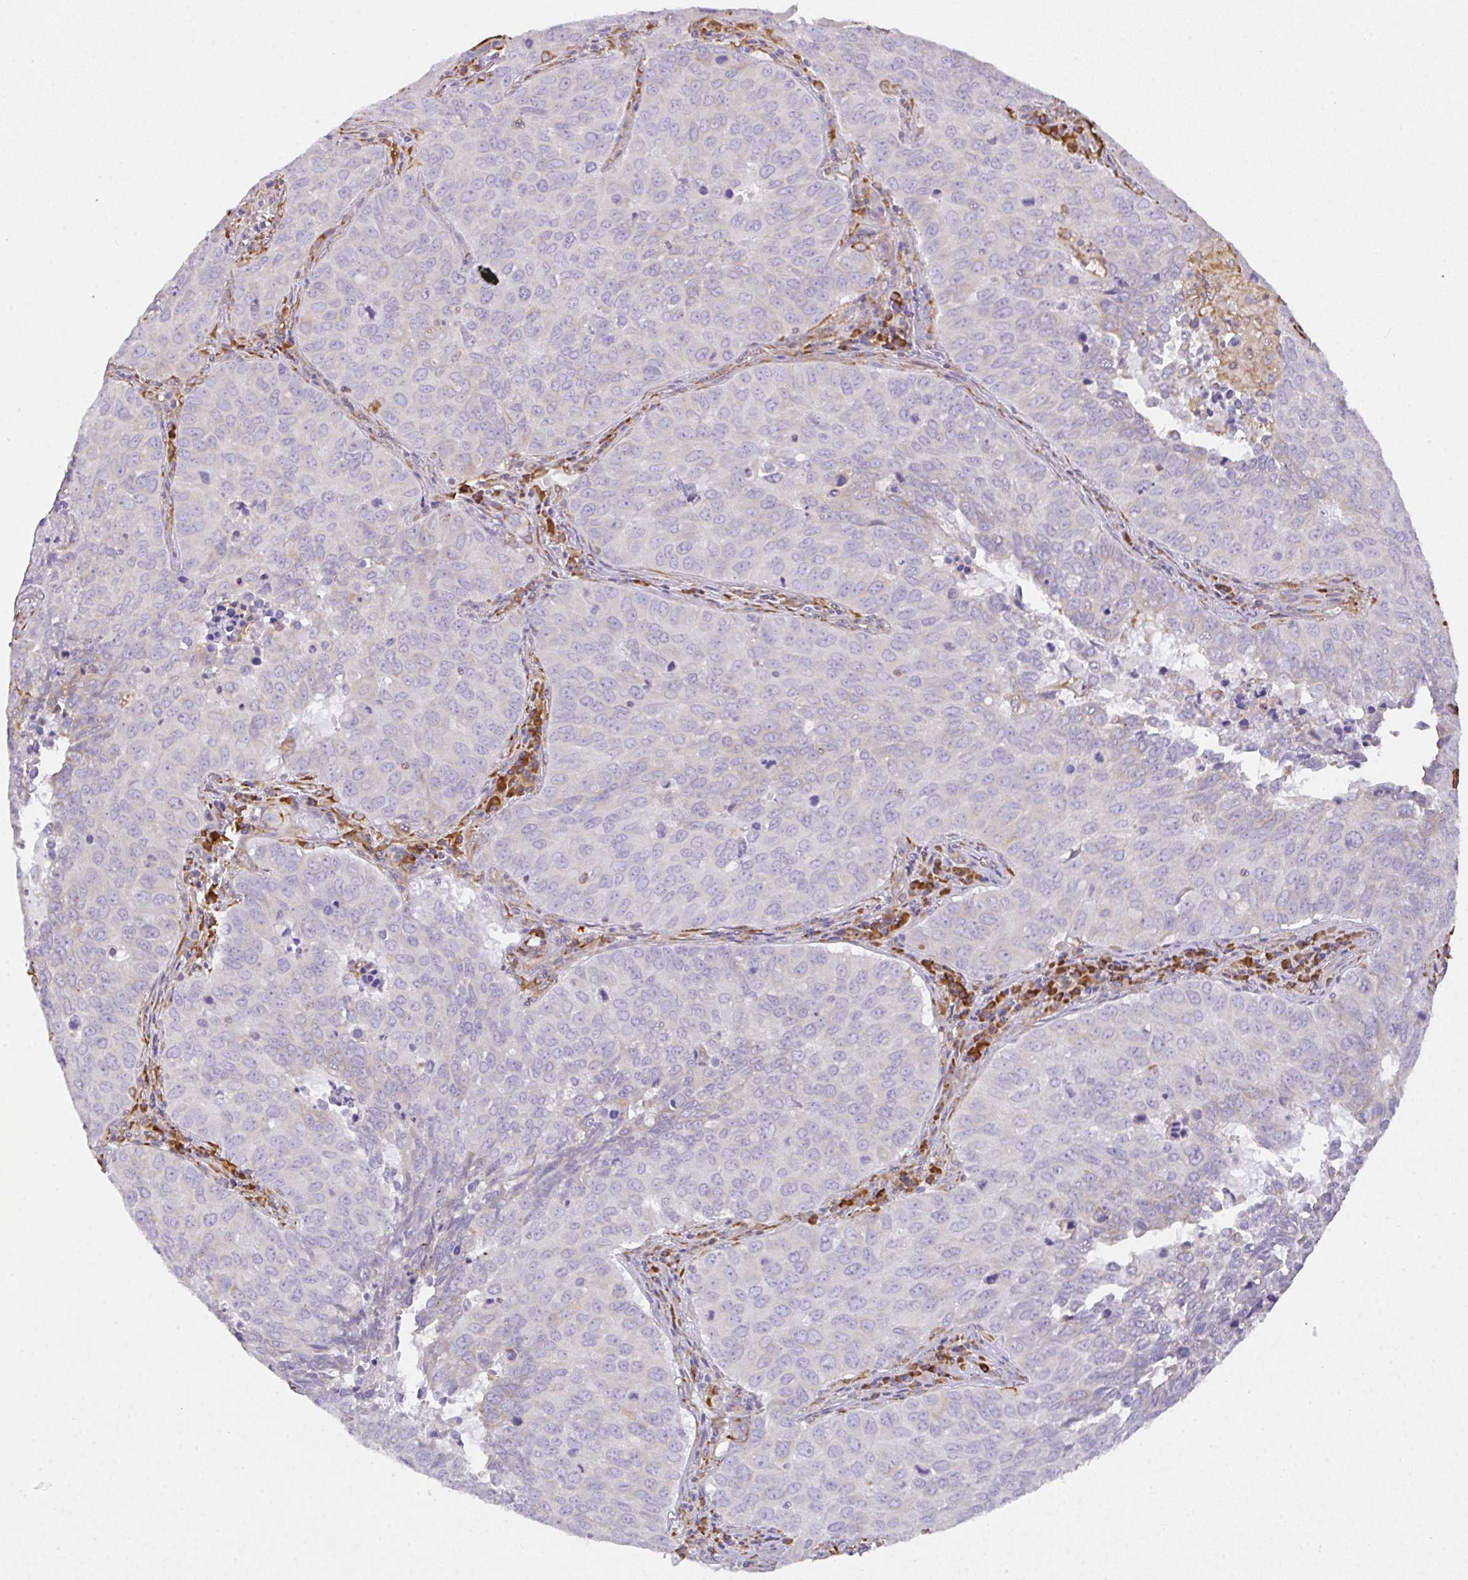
{"staining": {"intensity": "negative", "quantity": "none", "location": "none"}, "tissue": "lung cancer", "cell_type": "Tumor cells", "image_type": "cancer", "snomed": [{"axis": "morphology", "description": "Adenocarcinoma, NOS"}, {"axis": "topography", "description": "Lung"}], "caption": "High power microscopy photomicrograph of an IHC photomicrograph of lung cancer (adenocarcinoma), revealing no significant expression in tumor cells.", "gene": "DOK4", "patient": {"sex": "female", "age": 50}}